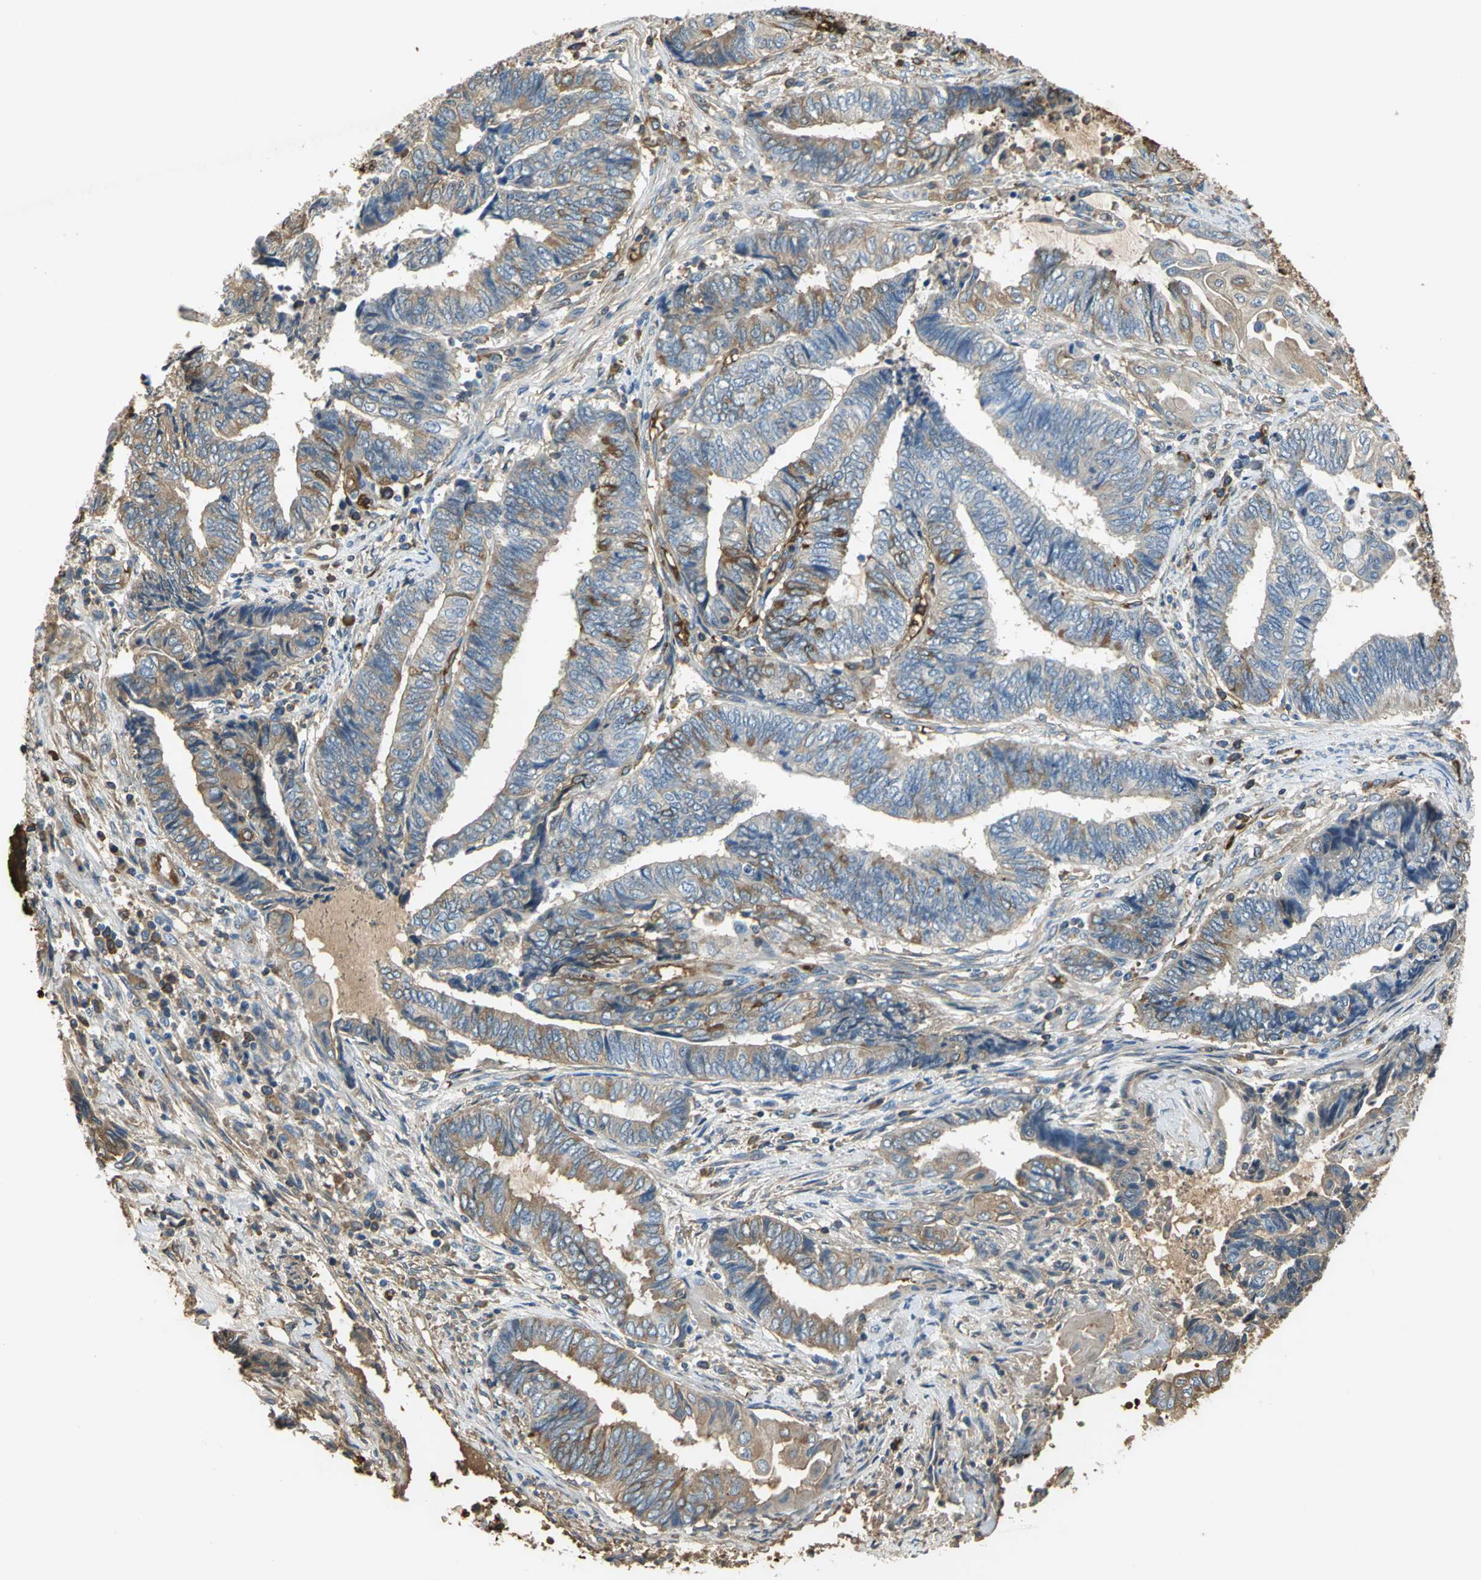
{"staining": {"intensity": "moderate", "quantity": ">75%", "location": "cytoplasmic/membranous"}, "tissue": "endometrial cancer", "cell_type": "Tumor cells", "image_type": "cancer", "snomed": [{"axis": "morphology", "description": "Adenocarcinoma, NOS"}, {"axis": "topography", "description": "Uterus"}, {"axis": "topography", "description": "Endometrium"}], "caption": "Tumor cells exhibit medium levels of moderate cytoplasmic/membranous positivity in approximately >75% of cells in endometrial adenocarcinoma. (brown staining indicates protein expression, while blue staining denotes nuclei).", "gene": "TREM1", "patient": {"sex": "female", "age": 70}}